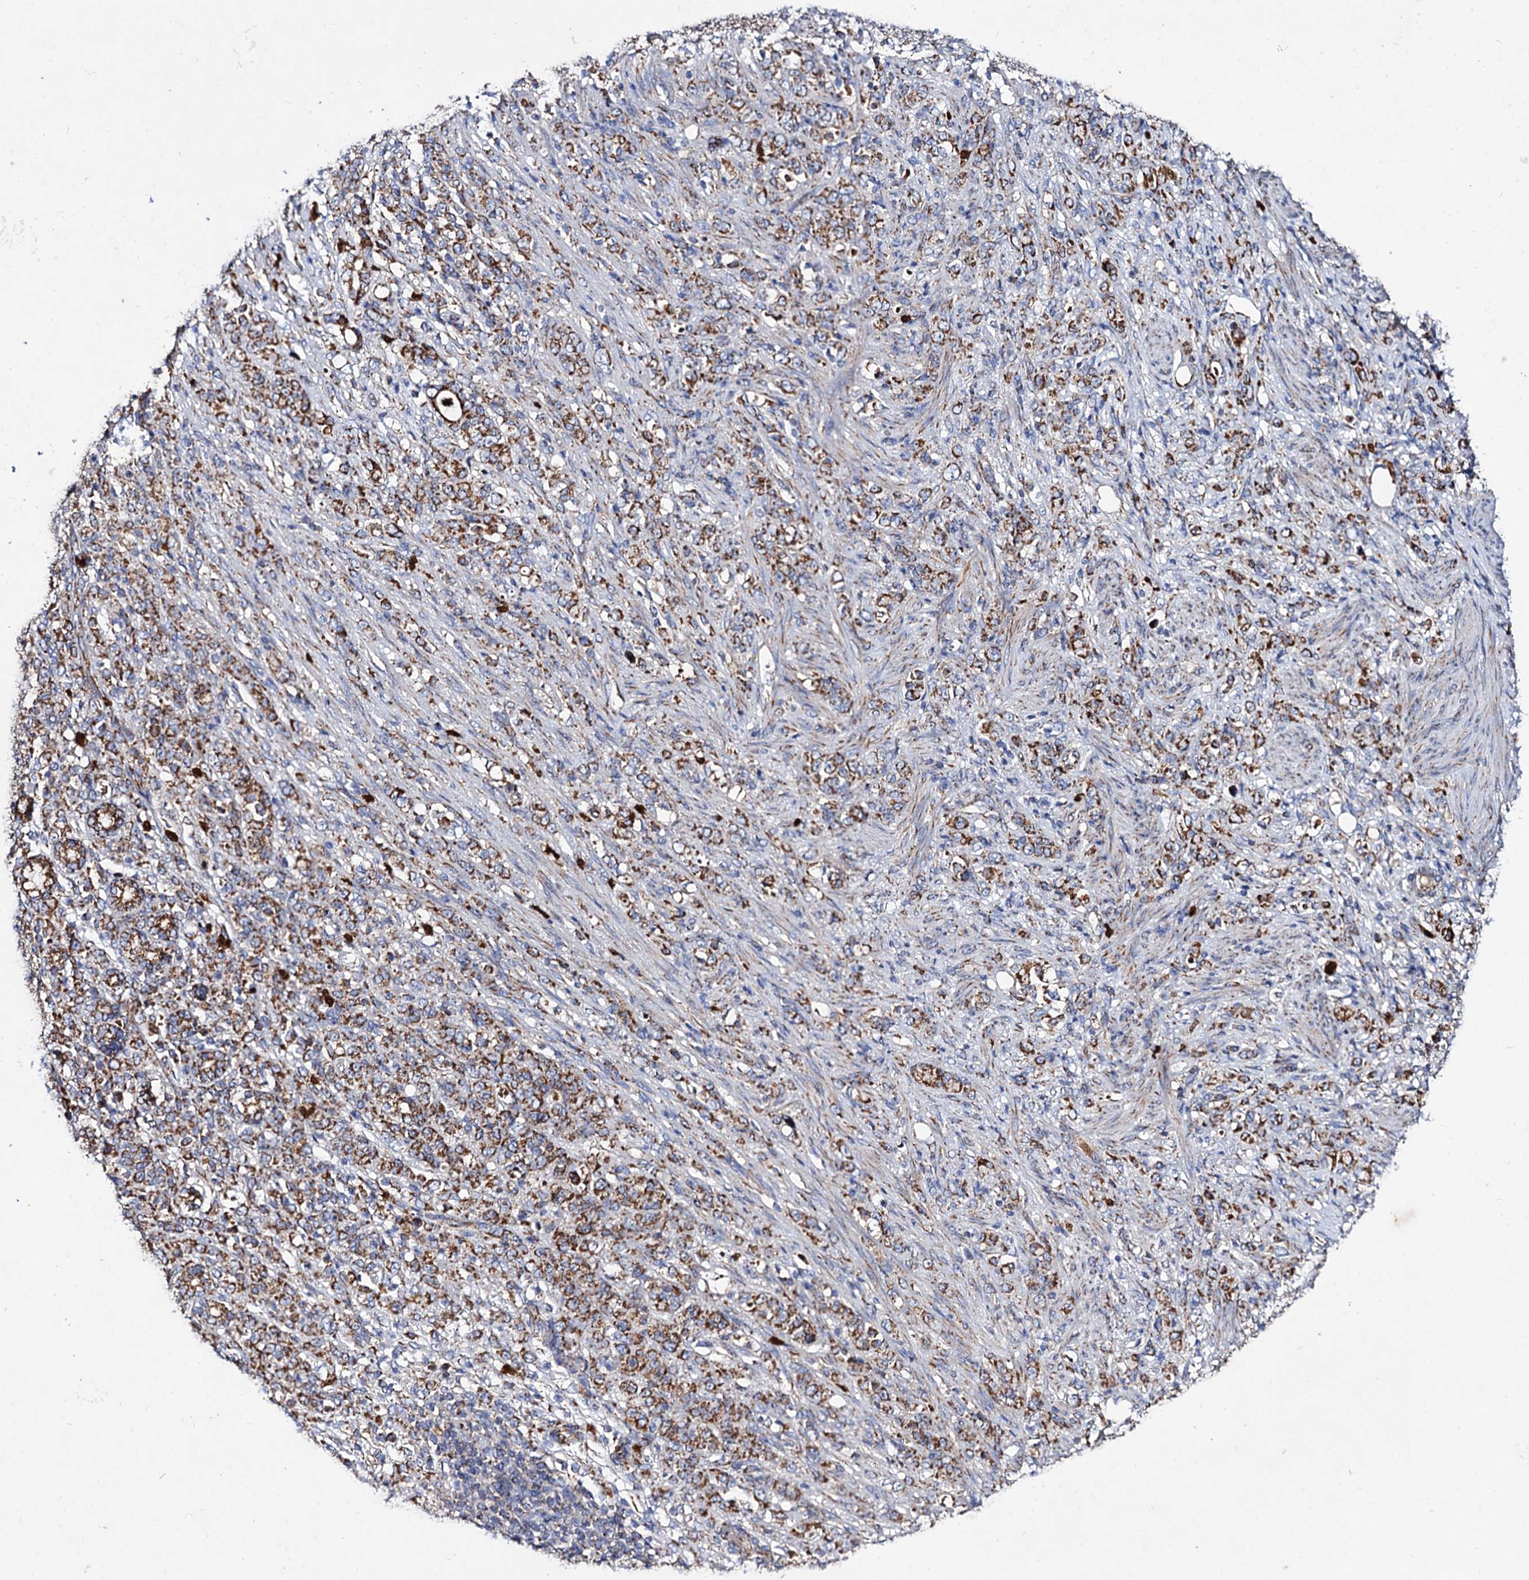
{"staining": {"intensity": "strong", "quantity": ">75%", "location": "cytoplasmic/membranous"}, "tissue": "stomach cancer", "cell_type": "Tumor cells", "image_type": "cancer", "snomed": [{"axis": "morphology", "description": "Adenocarcinoma, NOS"}, {"axis": "topography", "description": "Stomach"}], "caption": "The immunohistochemical stain highlights strong cytoplasmic/membranous positivity in tumor cells of adenocarcinoma (stomach) tissue. The protein is shown in brown color, while the nuclei are stained blue.", "gene": "ACAD9", "patient": {"sex": "female", "age": 79}}